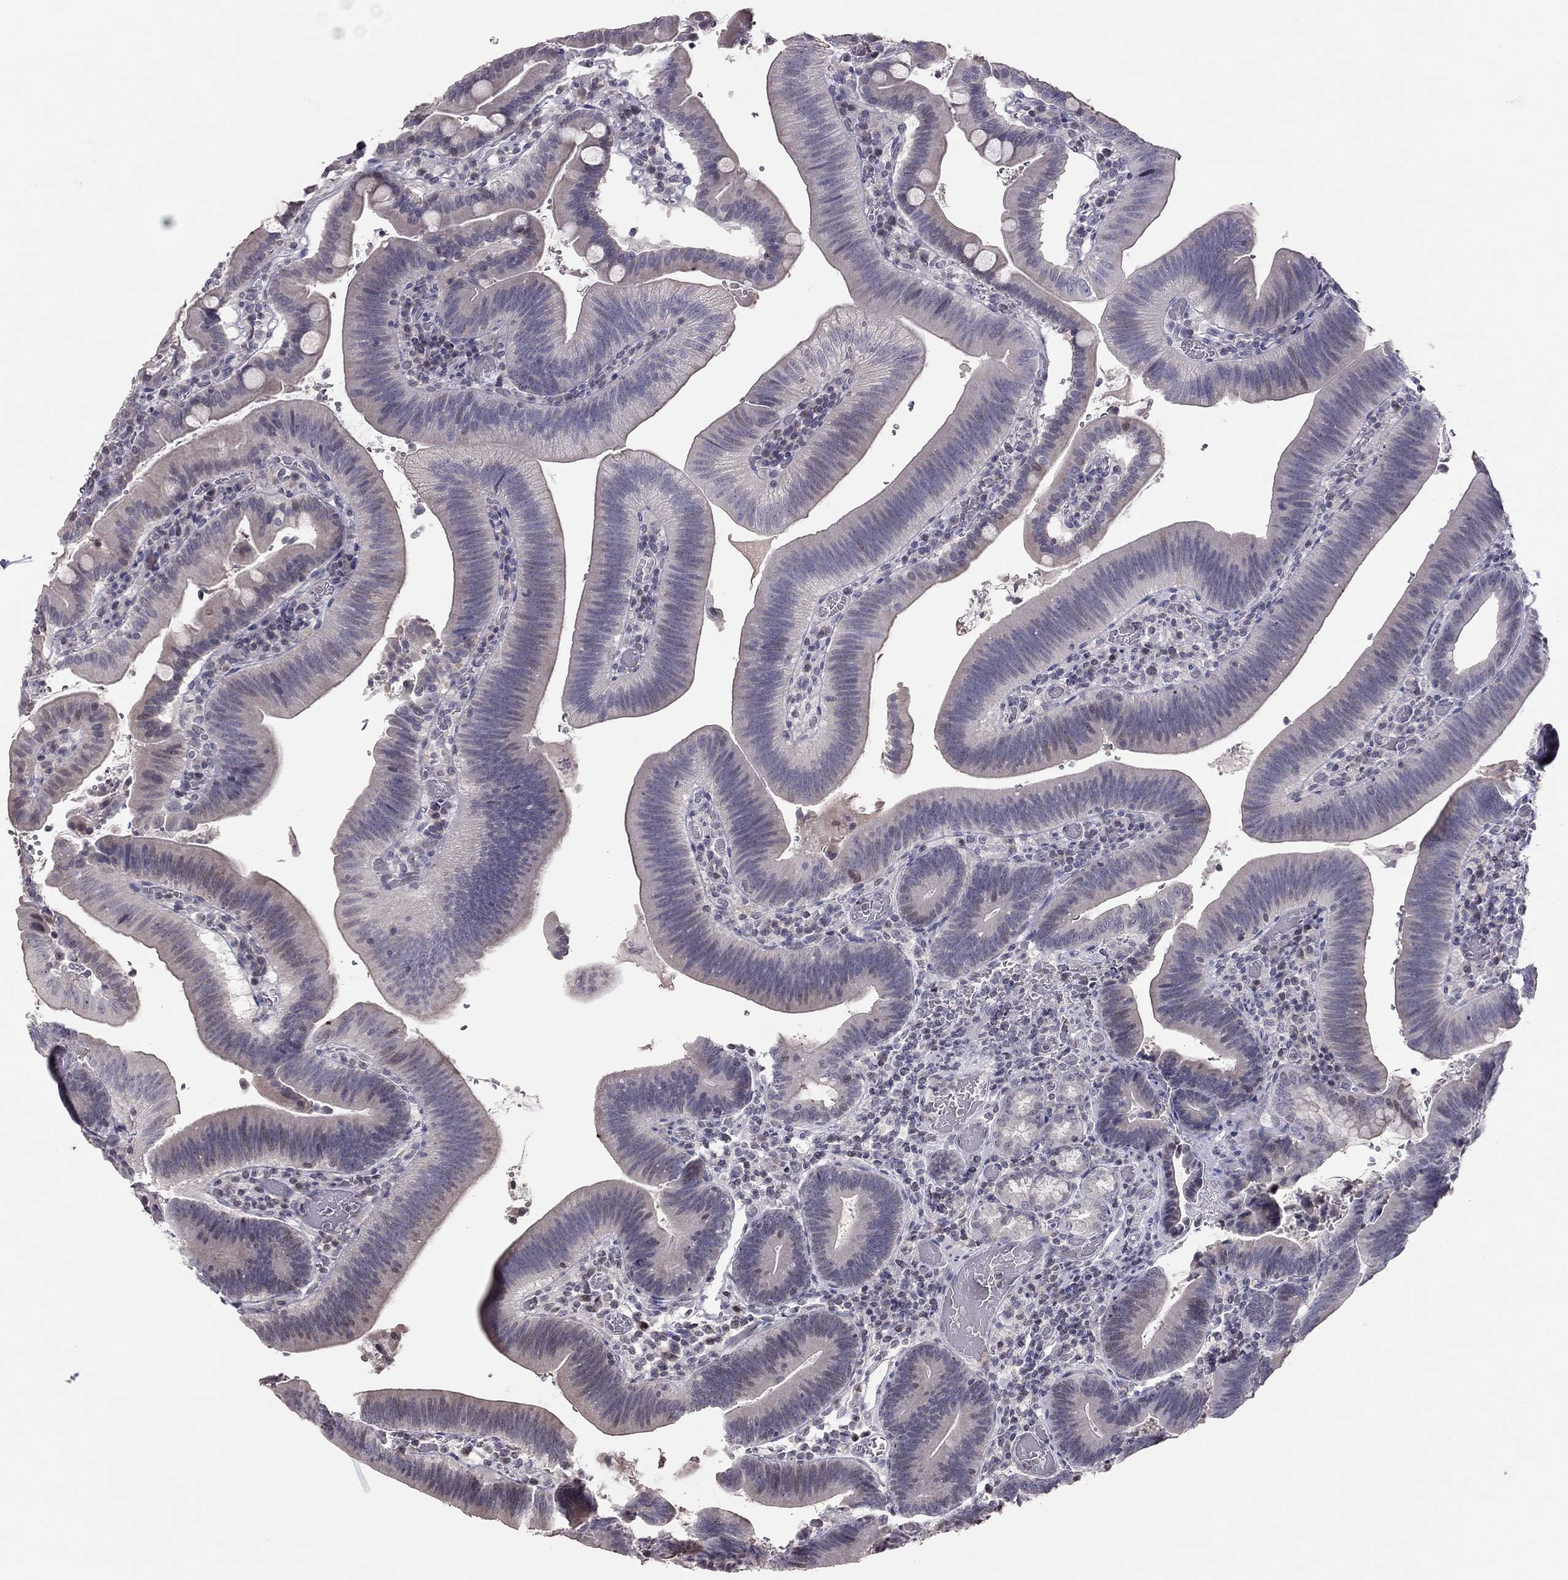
{"staining": {"intensity": "negative", "quantity": "none", "location": "none"}, "tissue": "duodenum", "cell_type": "Glandular cells", "image_type": "normal", "snomed": [{"axis": "morphology", "description": "Normal tissue, NOS"}, {"axis": "topography", "description": "Duodenum"}], "caption": "Immunohistochemistry photomicrograph of unremarkable duodenum stained for a protein (brown), which displays no staining in glandular cells.", "gene": "TSHB", "patient": {"sex": "female", "age": 62}}